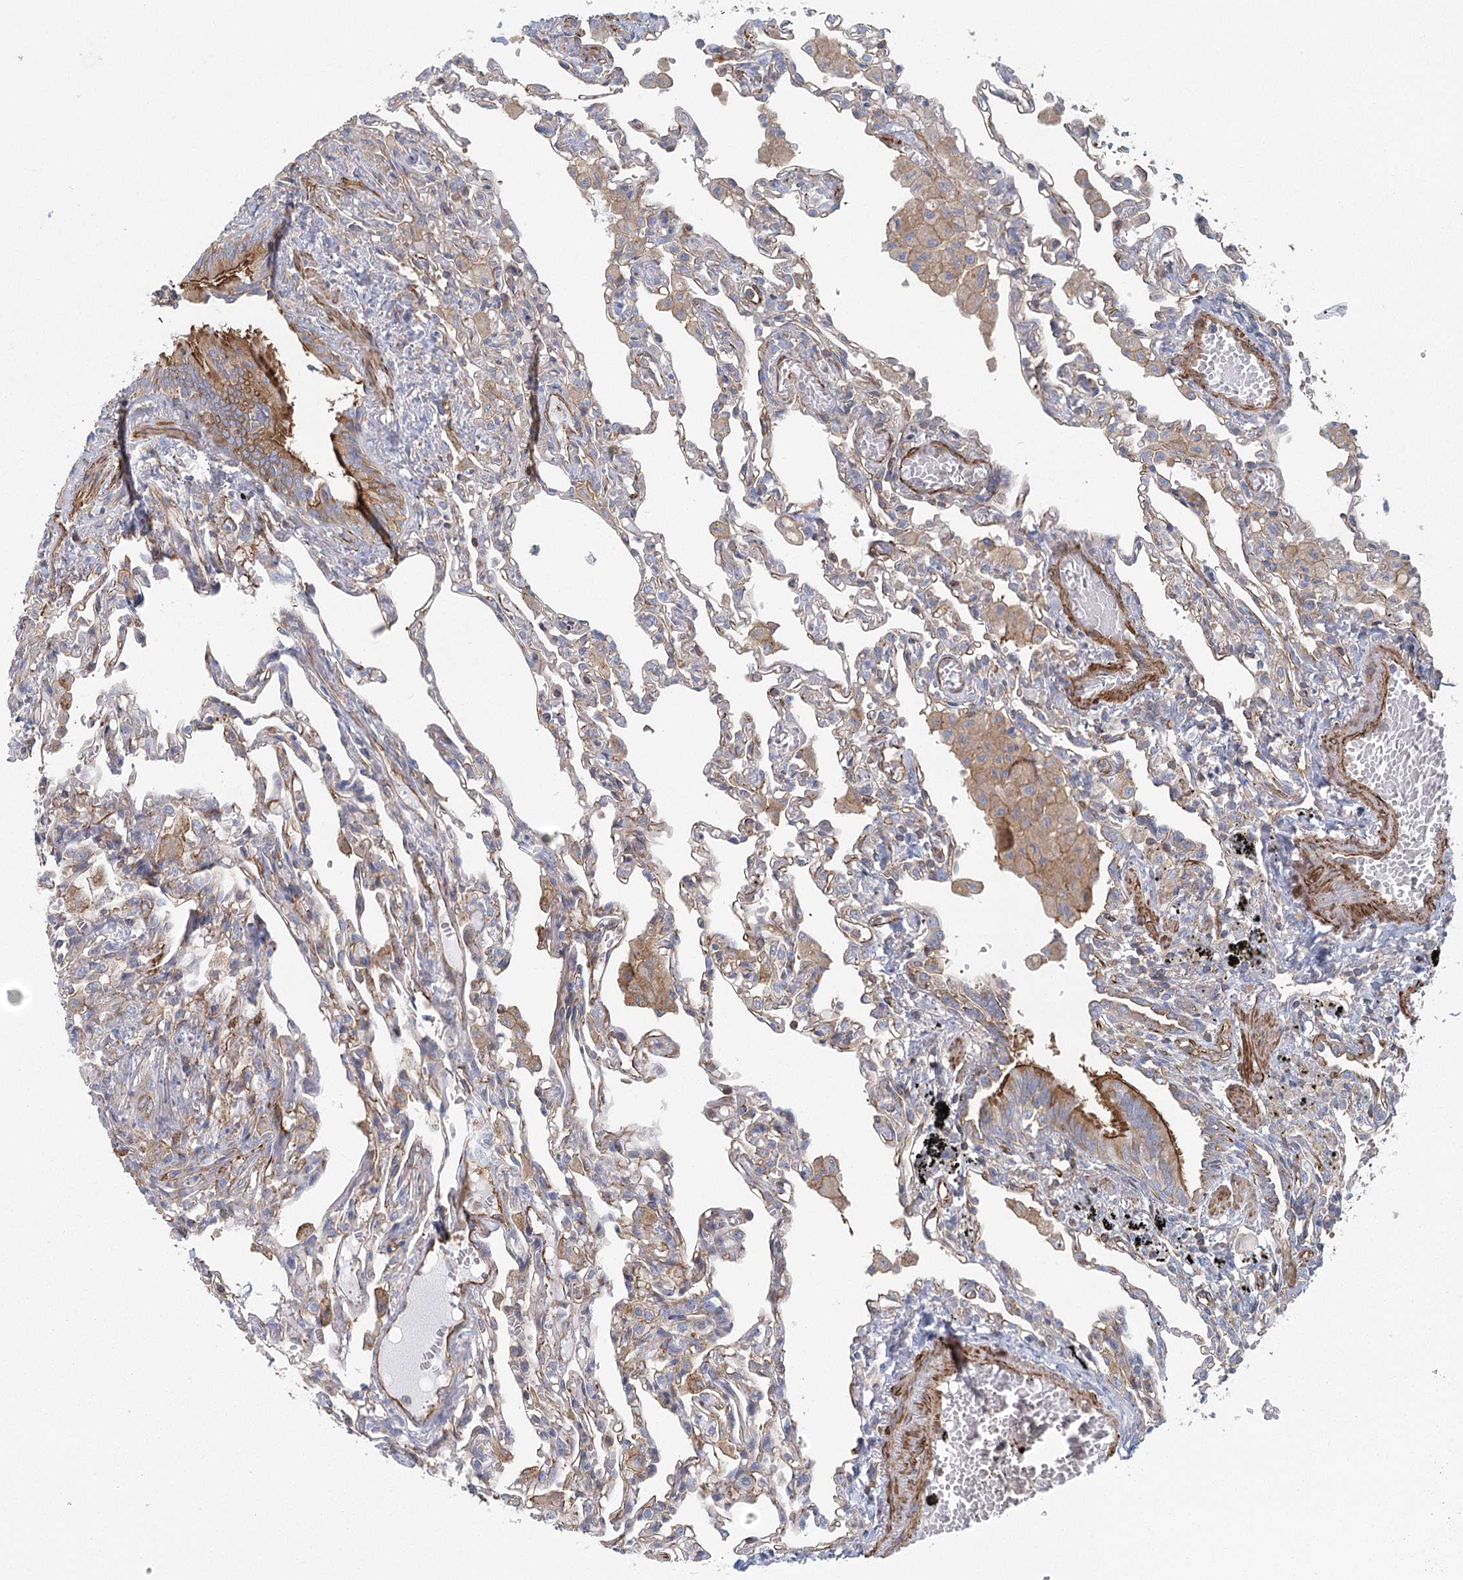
{"staining": {"intensity": "negative", "quantity": "none", "location": "none"}, "tissue": "lung", "cell_type": "Alveolar cells", "image_type": "normal", "snomed": [{"axis": "morphology", "description": "Normal tissue, NOS"}, {"axis": "topography", "description": "Bronchus"}, {"axis": "topography", "description": "Lung"}], "caption": "Human lung stained for a protein using immunohistochemistry displays no staining in alveolar cells.", "gene": "IFT46", "patient": {"sex": "female", "age": 49}}